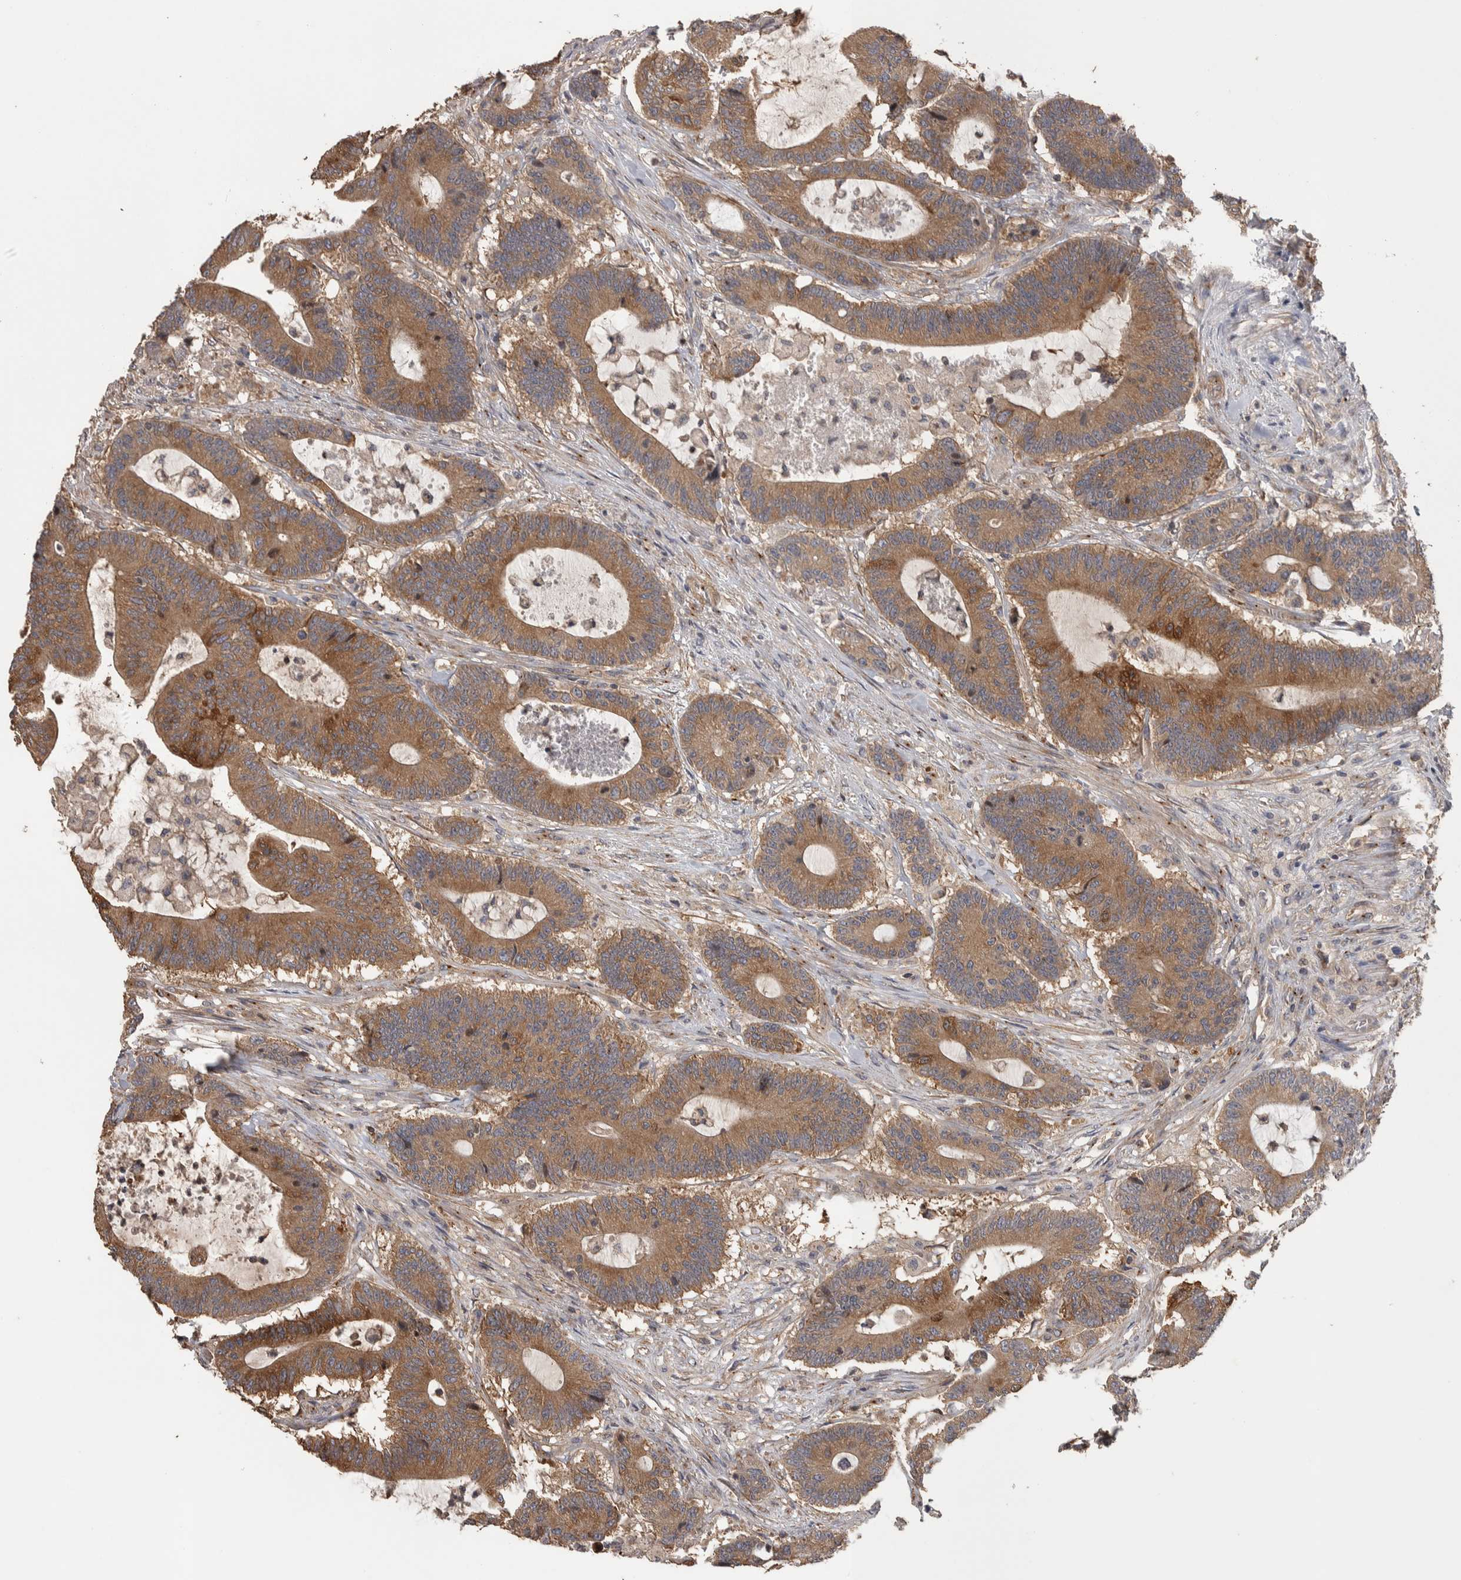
{"staining": {"intensity": "moderate", "quantity": ">75%", "location": "cytoplasmic/membranous"}, "tissue": "colorectal cancer", "cell_type": "Tumor cells", "image_type": "cancer", "snomed": [{"axis": "morphology", "description": "Adenocarcinoma, NOS"}, {"axis": "topography", "description": "Colon"}], "caption": "A photomicrograph of human colorectal adenocarcinoma stained for a protein exhibits moderate cytoplasmic/membranous brown staining in tumor cells.", "gene": "IFRD1", "patient": {"sex": "female", "age": 84}}